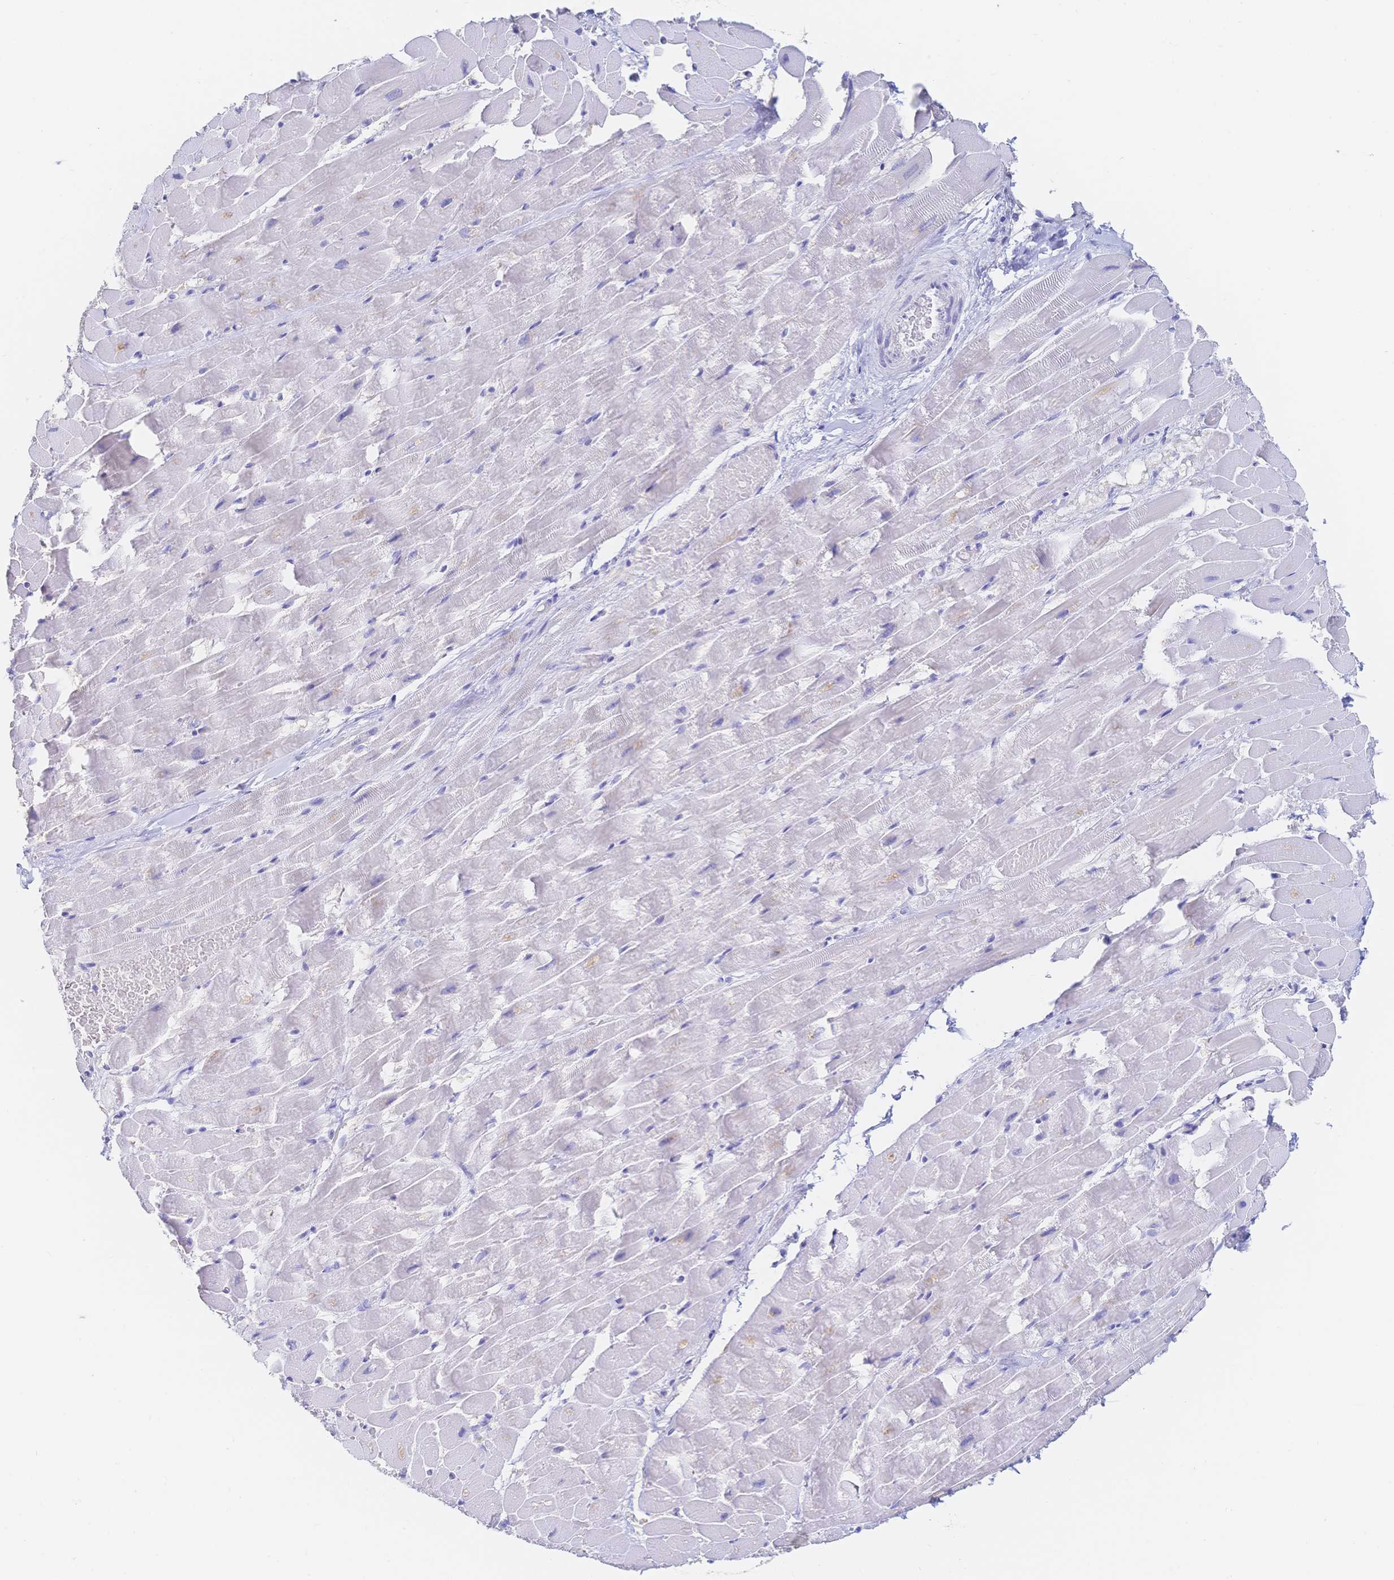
{"staining": {"intensity": "negative", "quantity": "none", "location": "none"}, "tissue": "heart muscle", "cell_type": "Cardiomyocytes", "image_type": "normal", "snomed": [{"axis": "morphology", "description": "Normal tissue, NOS"}, {"axis": "topography", "description": "Heart"}], "caption": "The immunohistochemistry (IHC) image has no significant staining in cardiomyocytes of heart muscle. (DAB (3,3'-diaminobenzidine) IHC visualized using brightfield microscopy, high magnification).", "gene": "RRM1", "patient": {"sex": "male", "age": 37}}